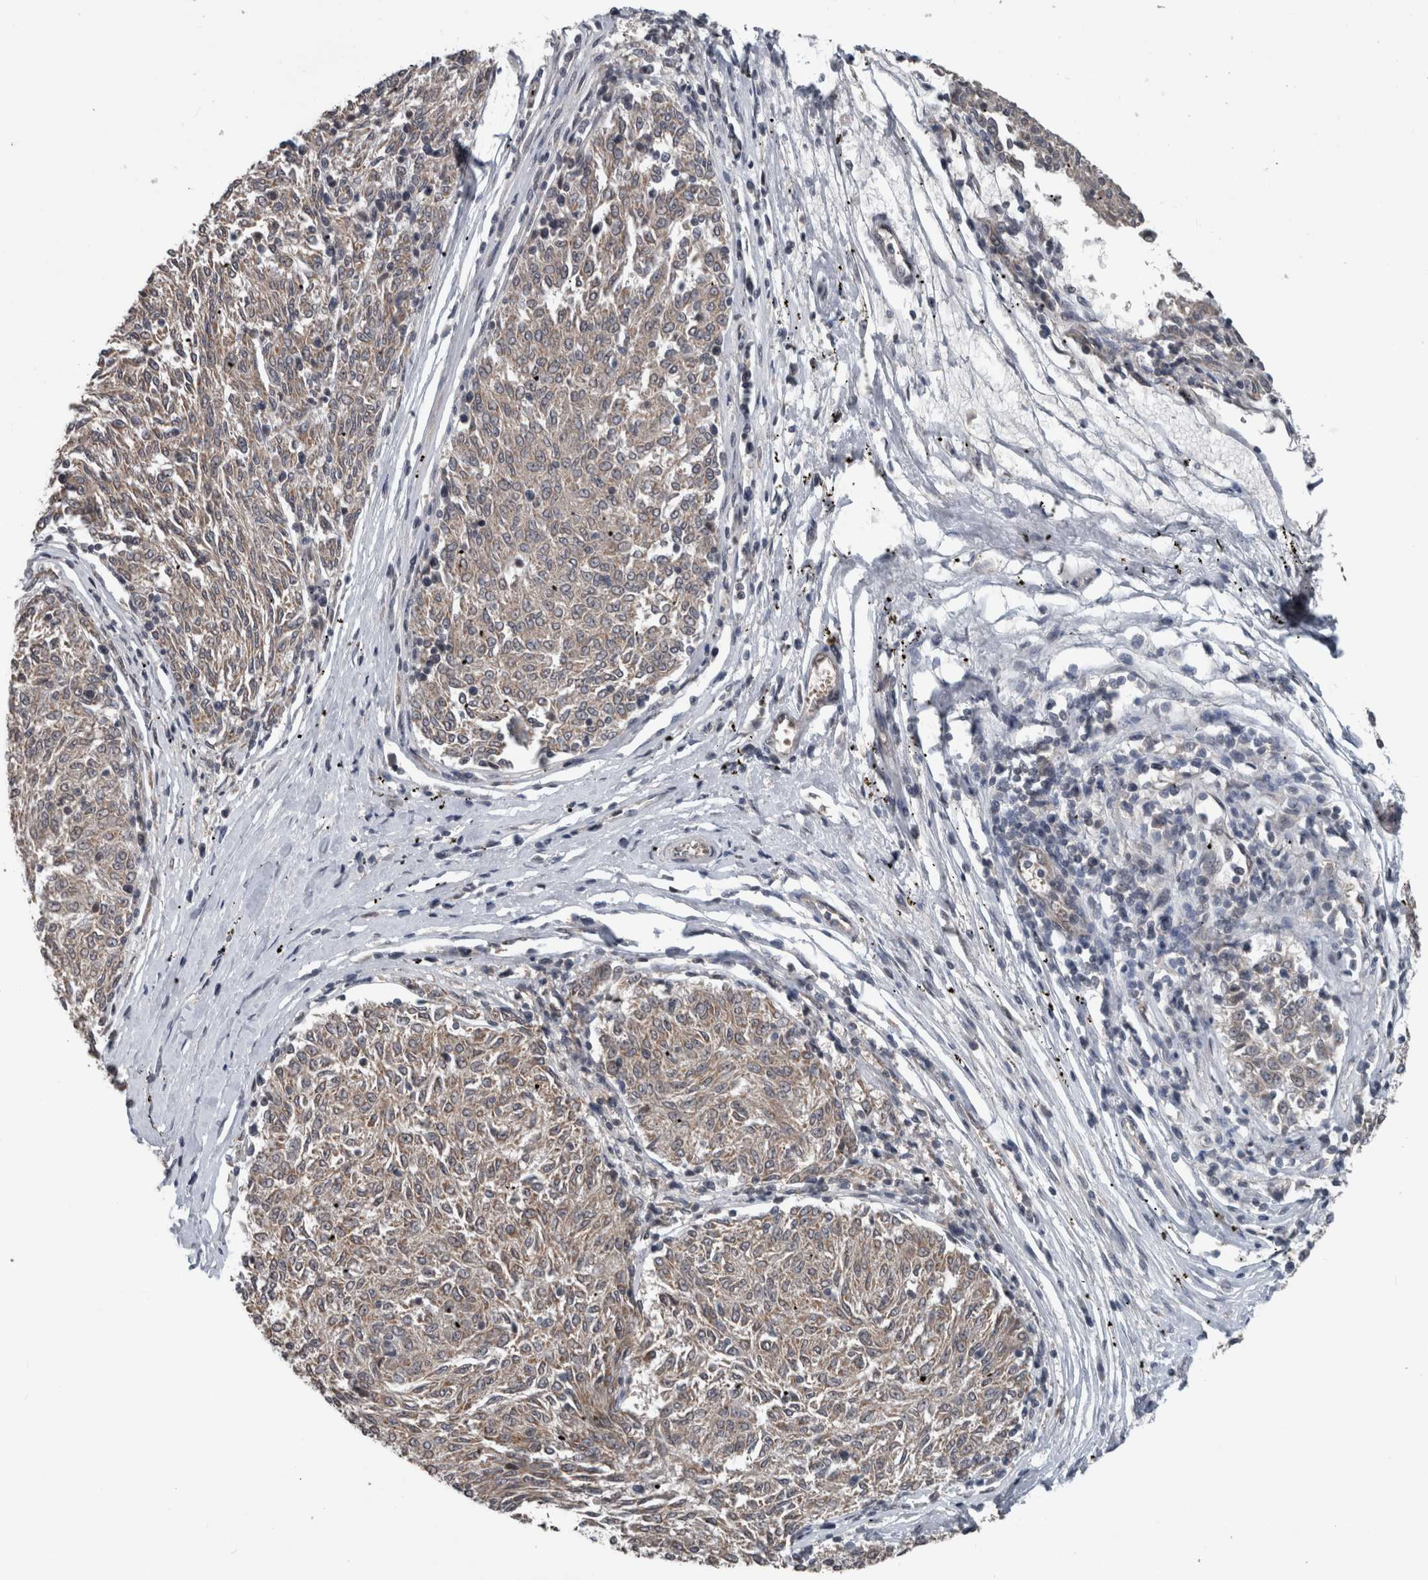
{"staining": {"intensity": "negative", "quantity": "none", "location": "none"}, "tissue": "melanoma", "cell_type": "Tumor cells", "image_type": "cancer", "snomed": [{"axis": "morphology", "description": "Malignant melanoma, NOS"}, {"axis": "topography", "description": "Skin"}], "caption": "This is an IHC photomicrograph of melanoma. There is no positivity in tumor cells.", "gene": "ENY2", "patient": {"sex": "female", "age": 72}}